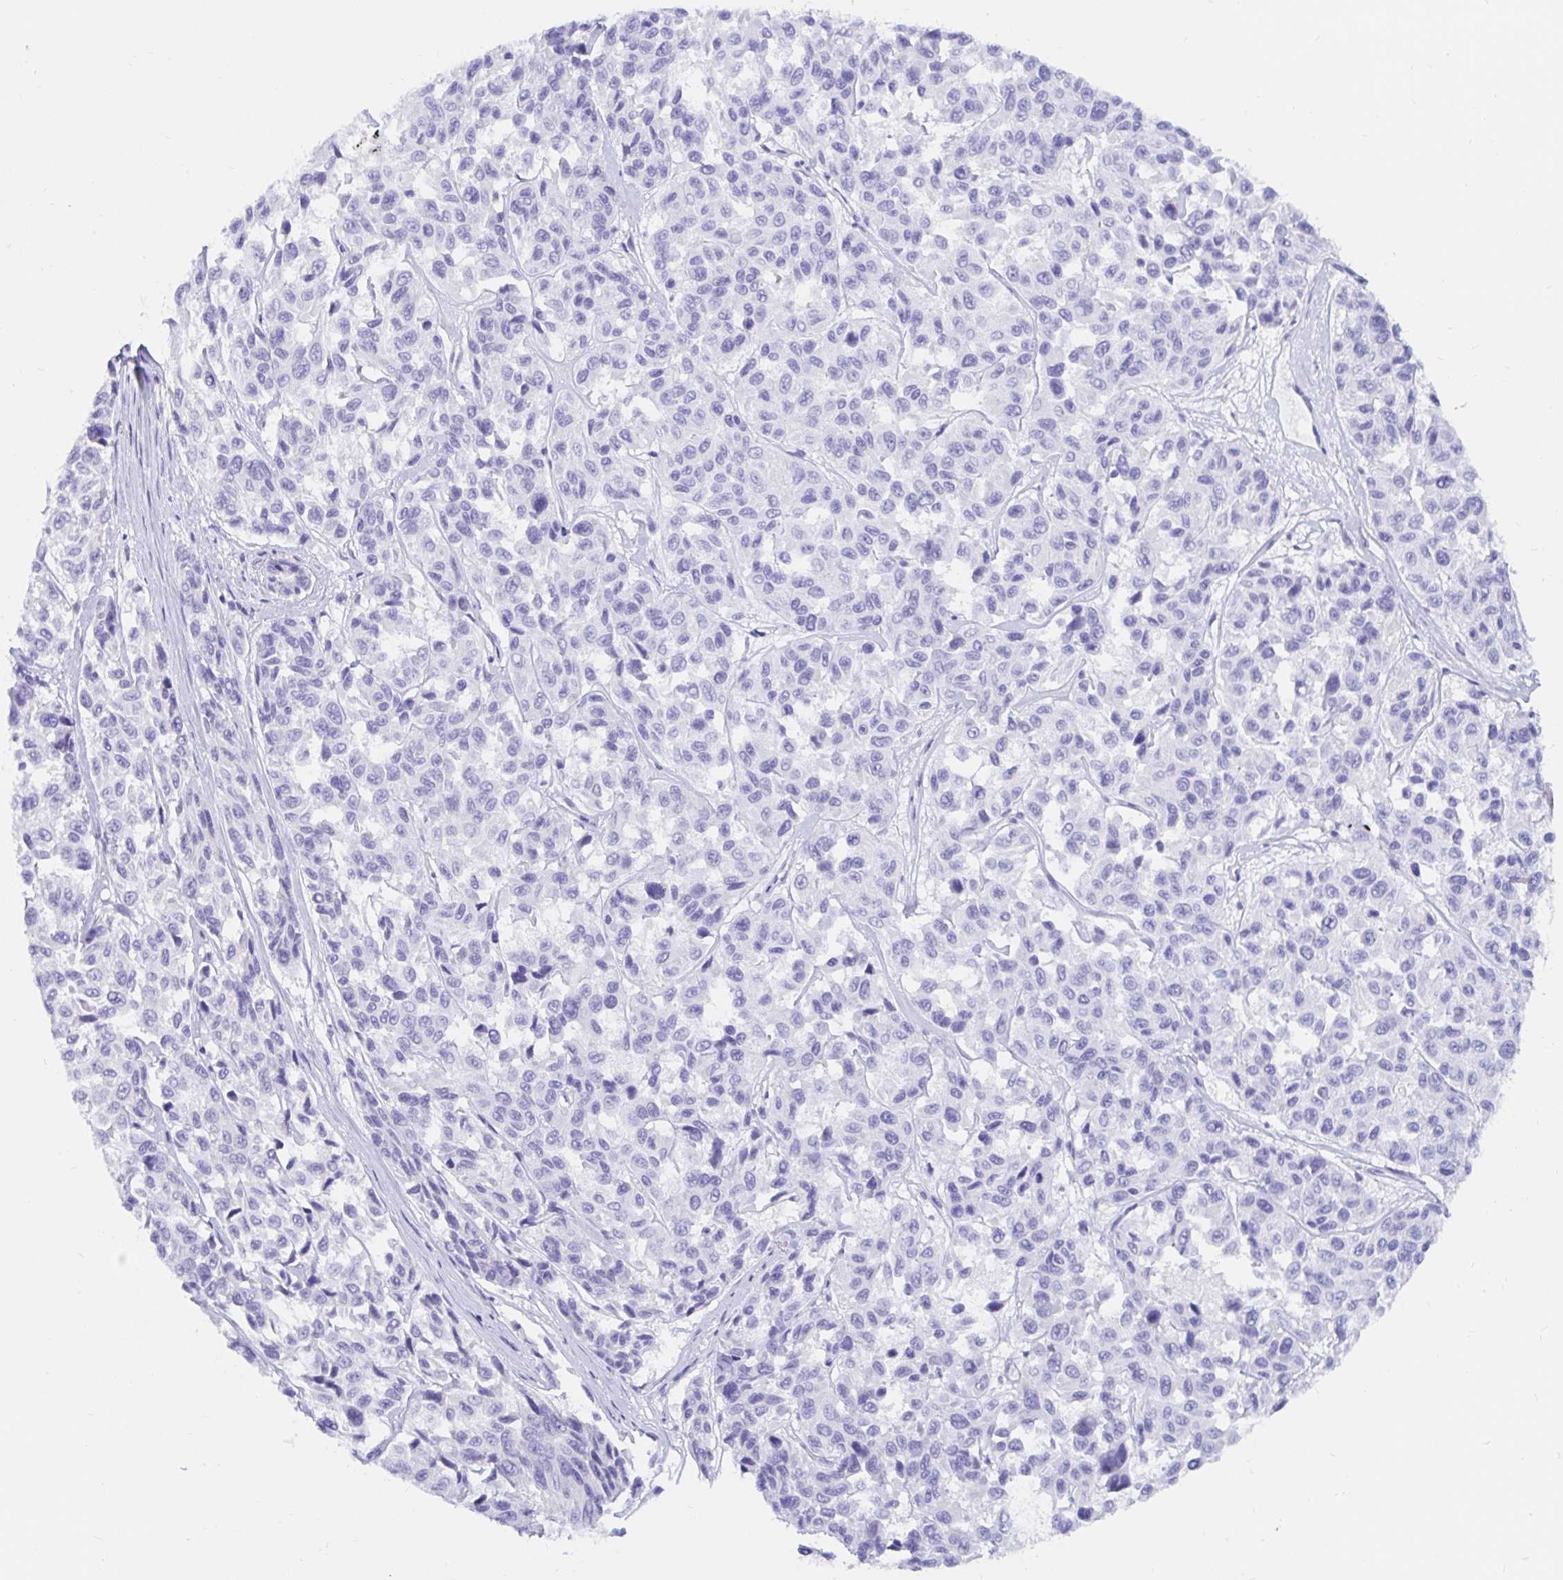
{"staining": {"intensity": "negative", "quantity": "none", "location": "none"}, "tissue": "melanoma", "cell_type": "Tumor cells", "image_type": "cancer", "snomed": [{"axis": "morphology", "description": "Malignant melanoma, NOS"}, {"axis": "topography", "description": "Skin"}], "caption": "This is an immunohistochemistry histopathology image of human malignant melanoma. There is no expression in tumor cells.", "gene": "OR6T1", "patient": {"sex": "female", "age": 66}}